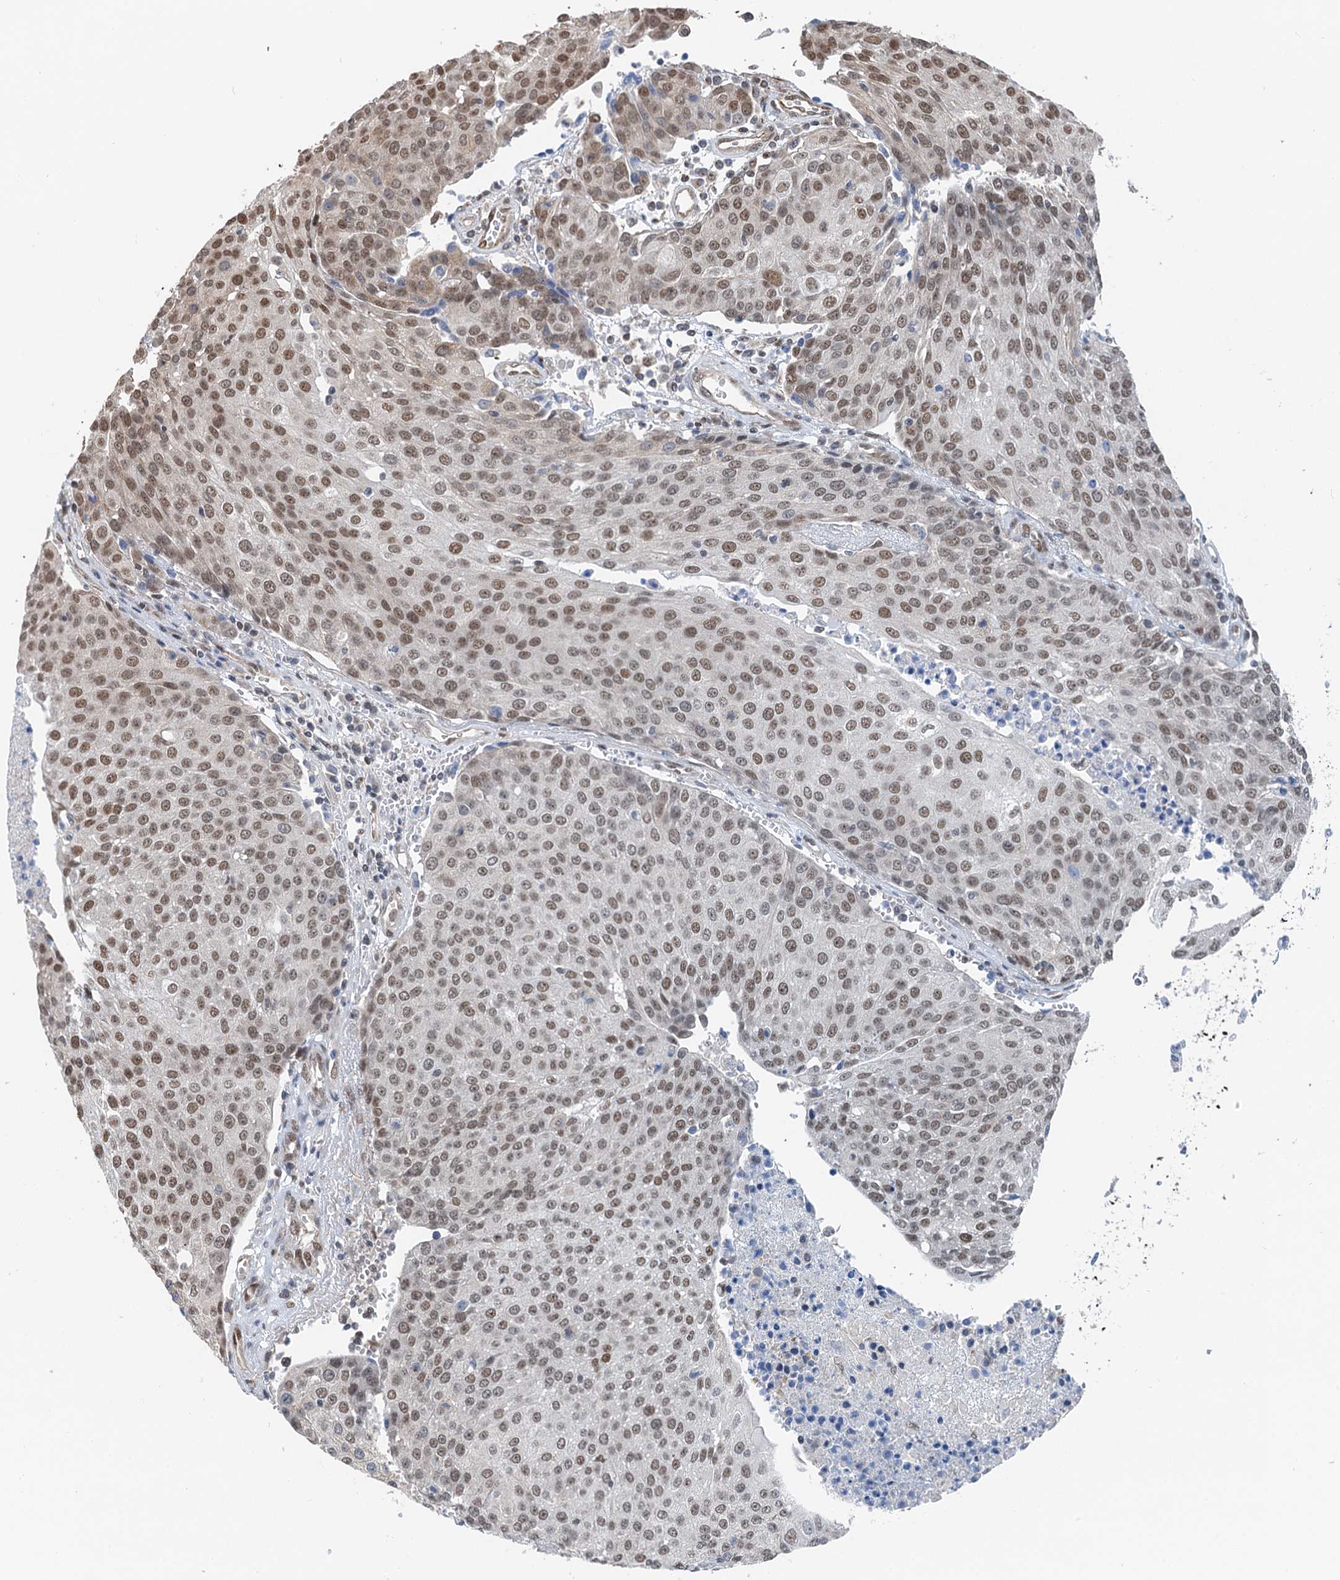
{"staining": {"intensity": "moderate", "quantity": ">75%", "location": "nuclear"}, "tissue": "urothelial cancer", "cell_type": "Tumor cells", "image_type": "cancer", "snomed": [{"axis": "morphology", "description": "Urothelial carcinoma, High grade"}, {"axis": "topography", "description": "Urinary bladder"}], "caption": "A brown stain highlights moderate nuclear positivity of a protein in urothelial carcinoma (high-grade) tumor cells. (brown staining indicates protein expression, while blue staining denotes nuclei).", "gene": "CFDP1", "patient": {"sex": "female", "age": 85}}